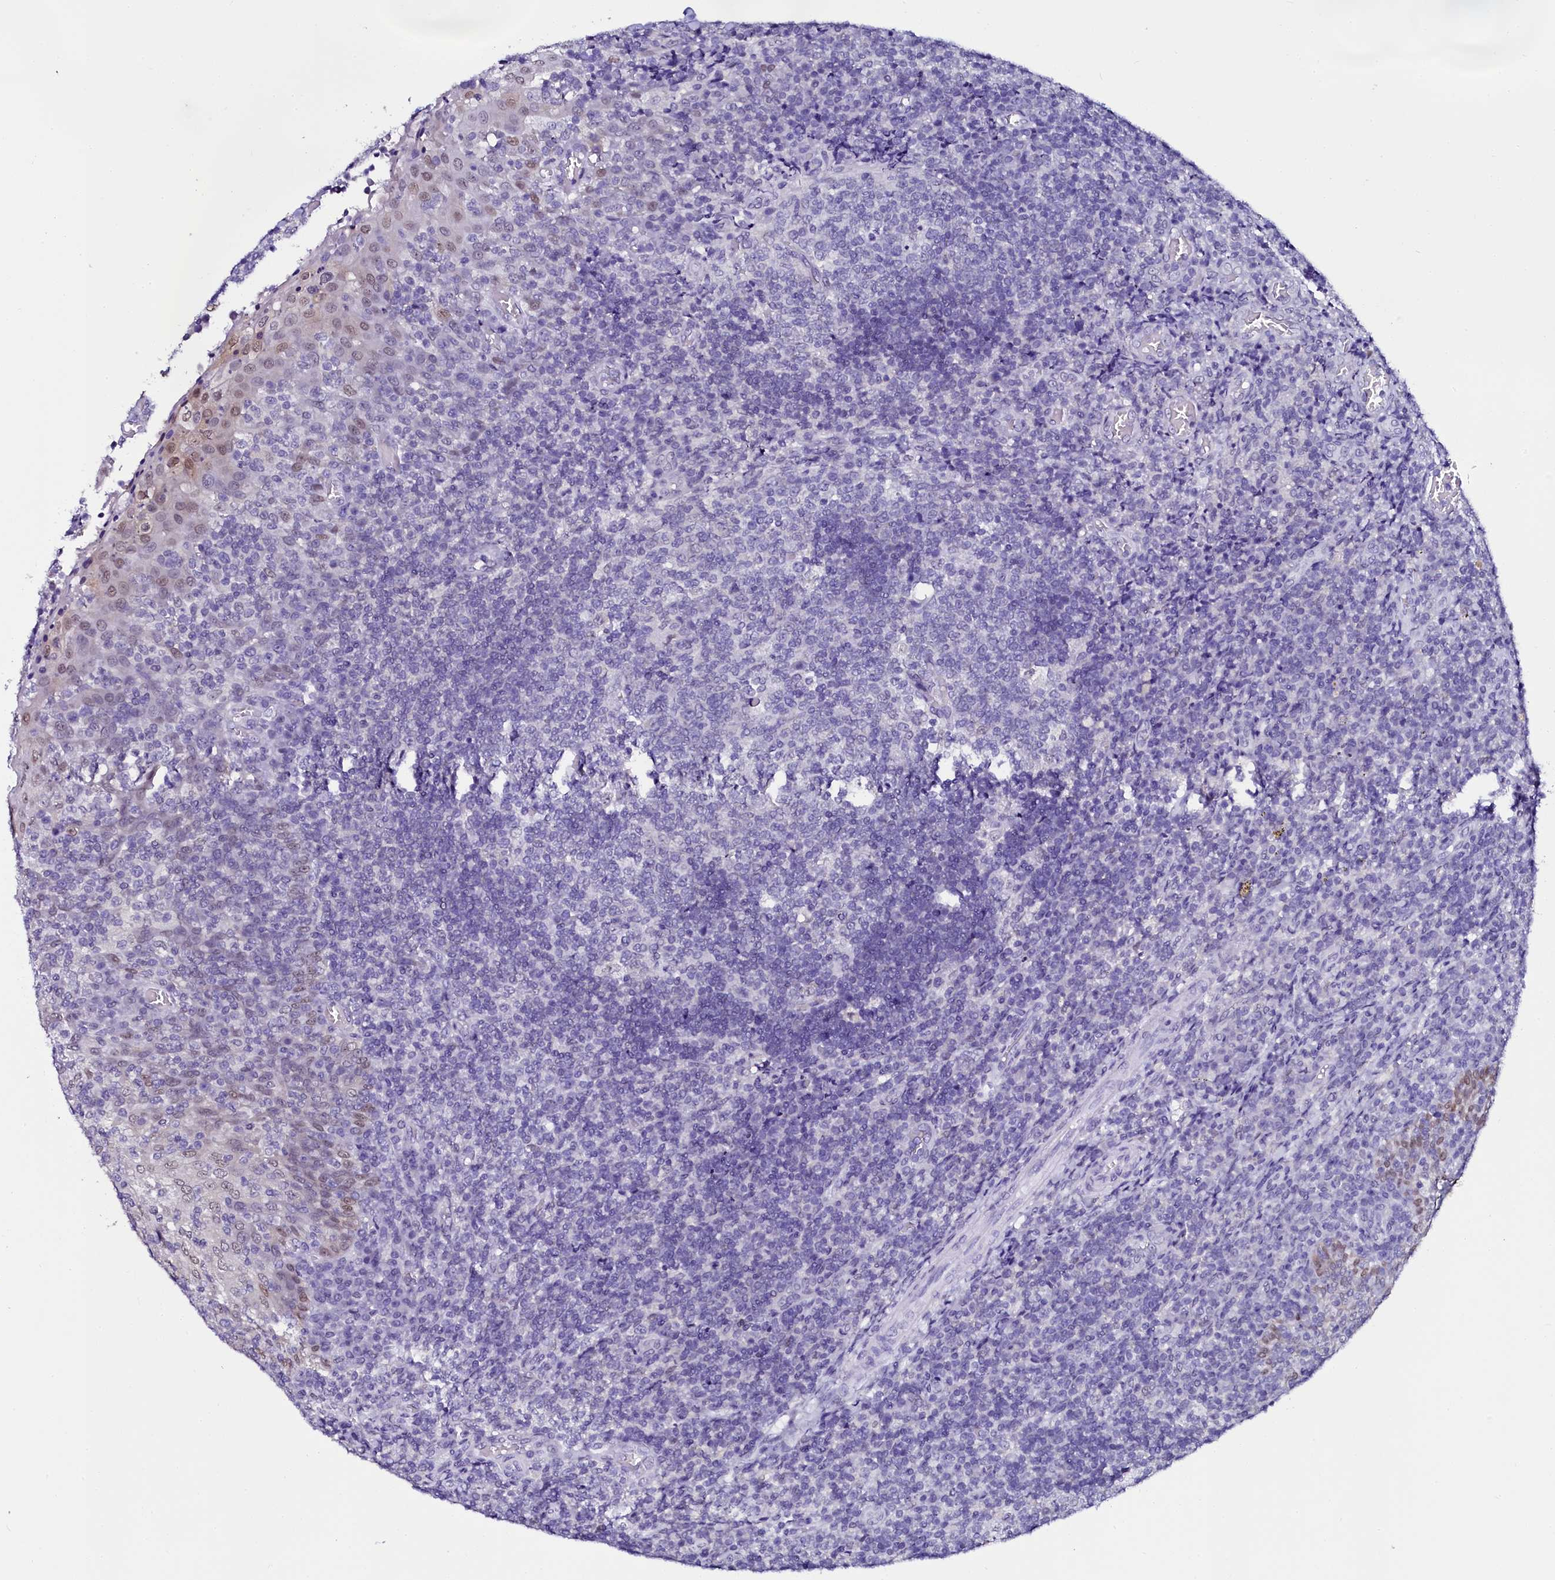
{"staining": {"intensity": "negative", "quantity": "none", "location": "none"}, "tissue": "tonsil", "cell_type": "Germinal center cells", "image_type": "normal", "snomed": [{"axis": "morphology", "description": "Normal tissue, NOS"}, {"axis": "topography", "description": "Tonsil"}], "caption": "Micrograph shows no protein expression in germinal center cells of normal tonsil.", "gene": "SORD", "patient": {"sex": "female", "age": 19}}